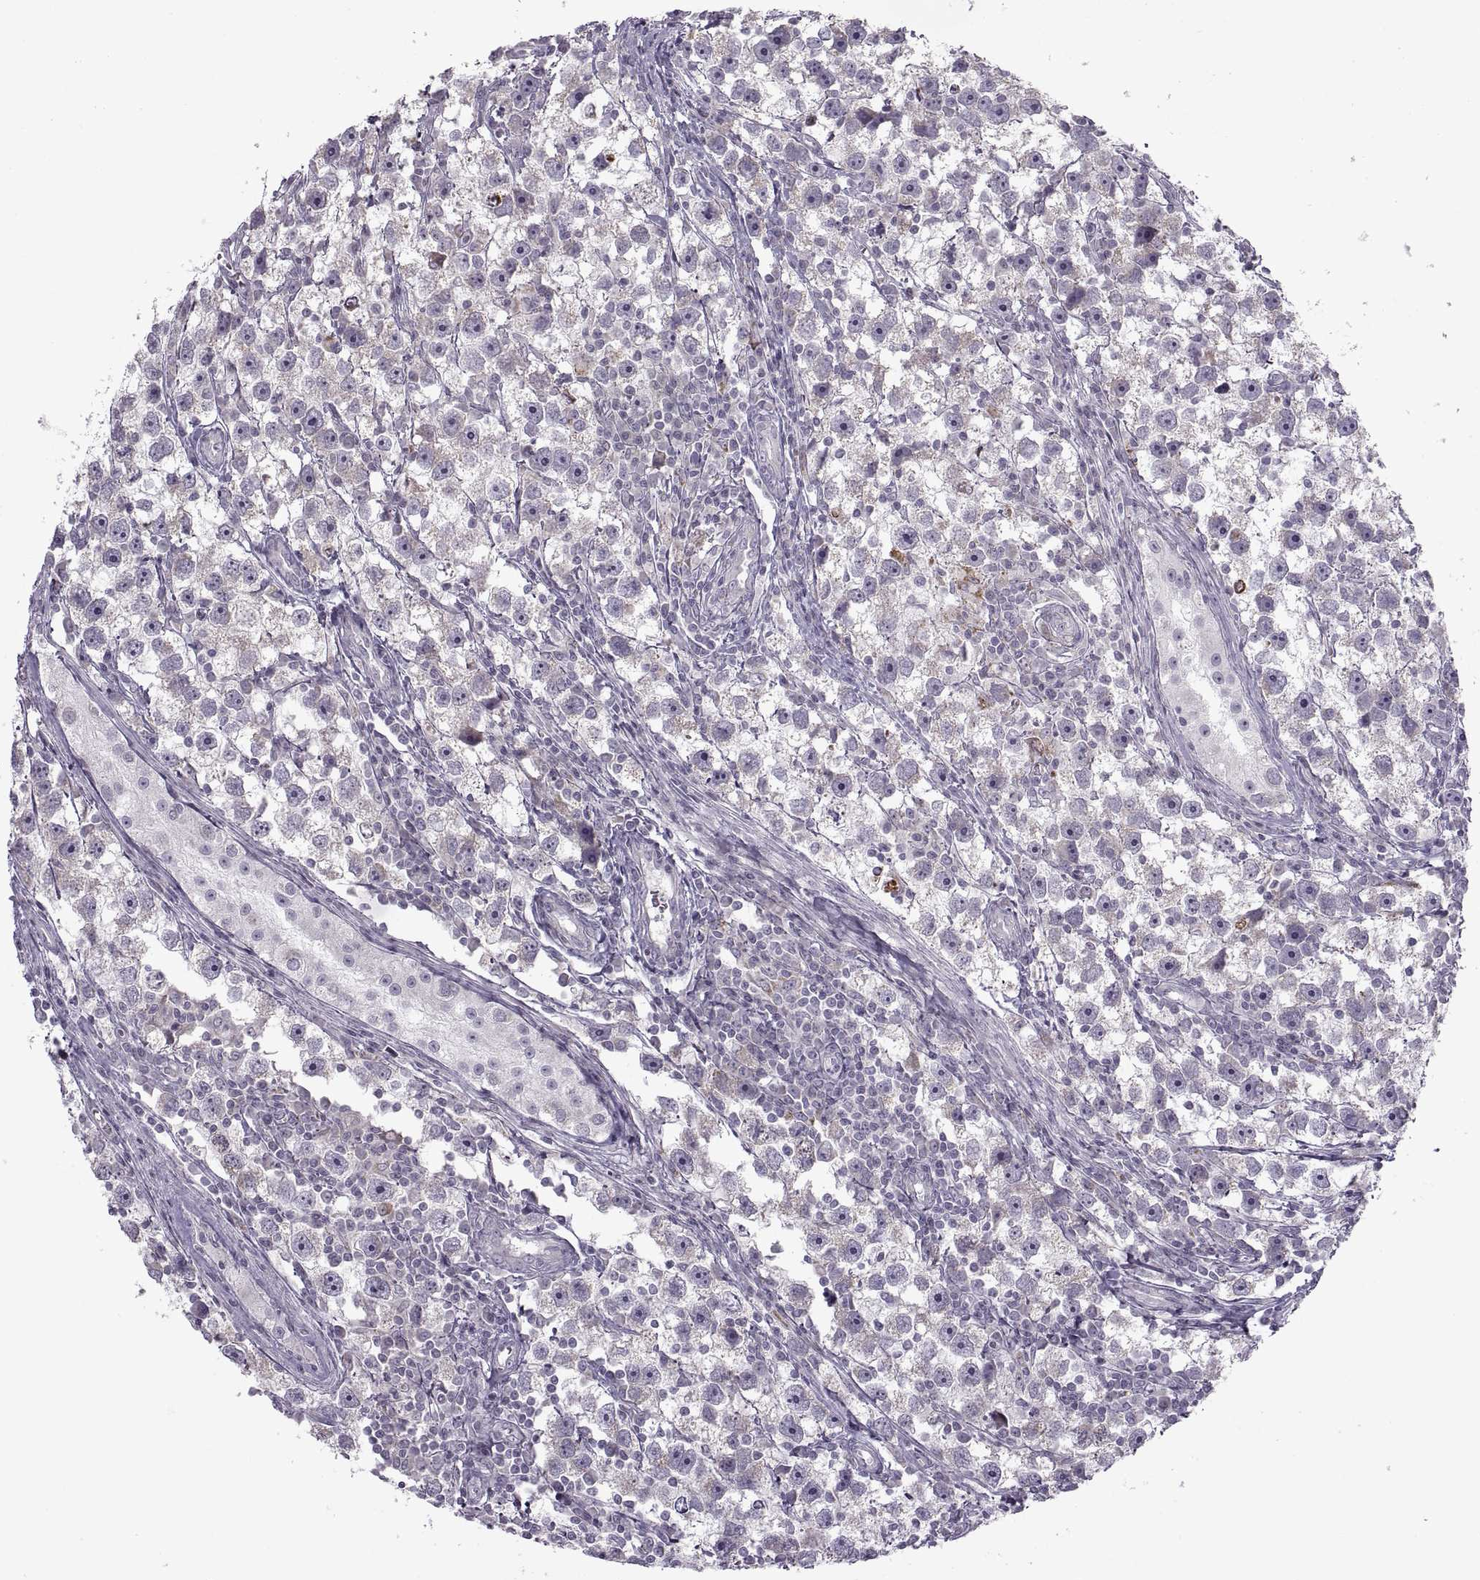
{"staining": {"intensity": "negative", "quantity": "none", "location": "none"}, "tissue": "testis cancer", "cell_type": "Tumor cells", "image_type": "cancer", "snomed": [{"axis": "morphology", "description": "Seminoma, NOS"}, {"axis": "topography", "description": "Testis"}], "caption": "Histopathology image shows no protein expression in tumor cells of testis cancer tissue.", "gene": "PIERCE1", "patient": {"sex": "male", "age": 30}}